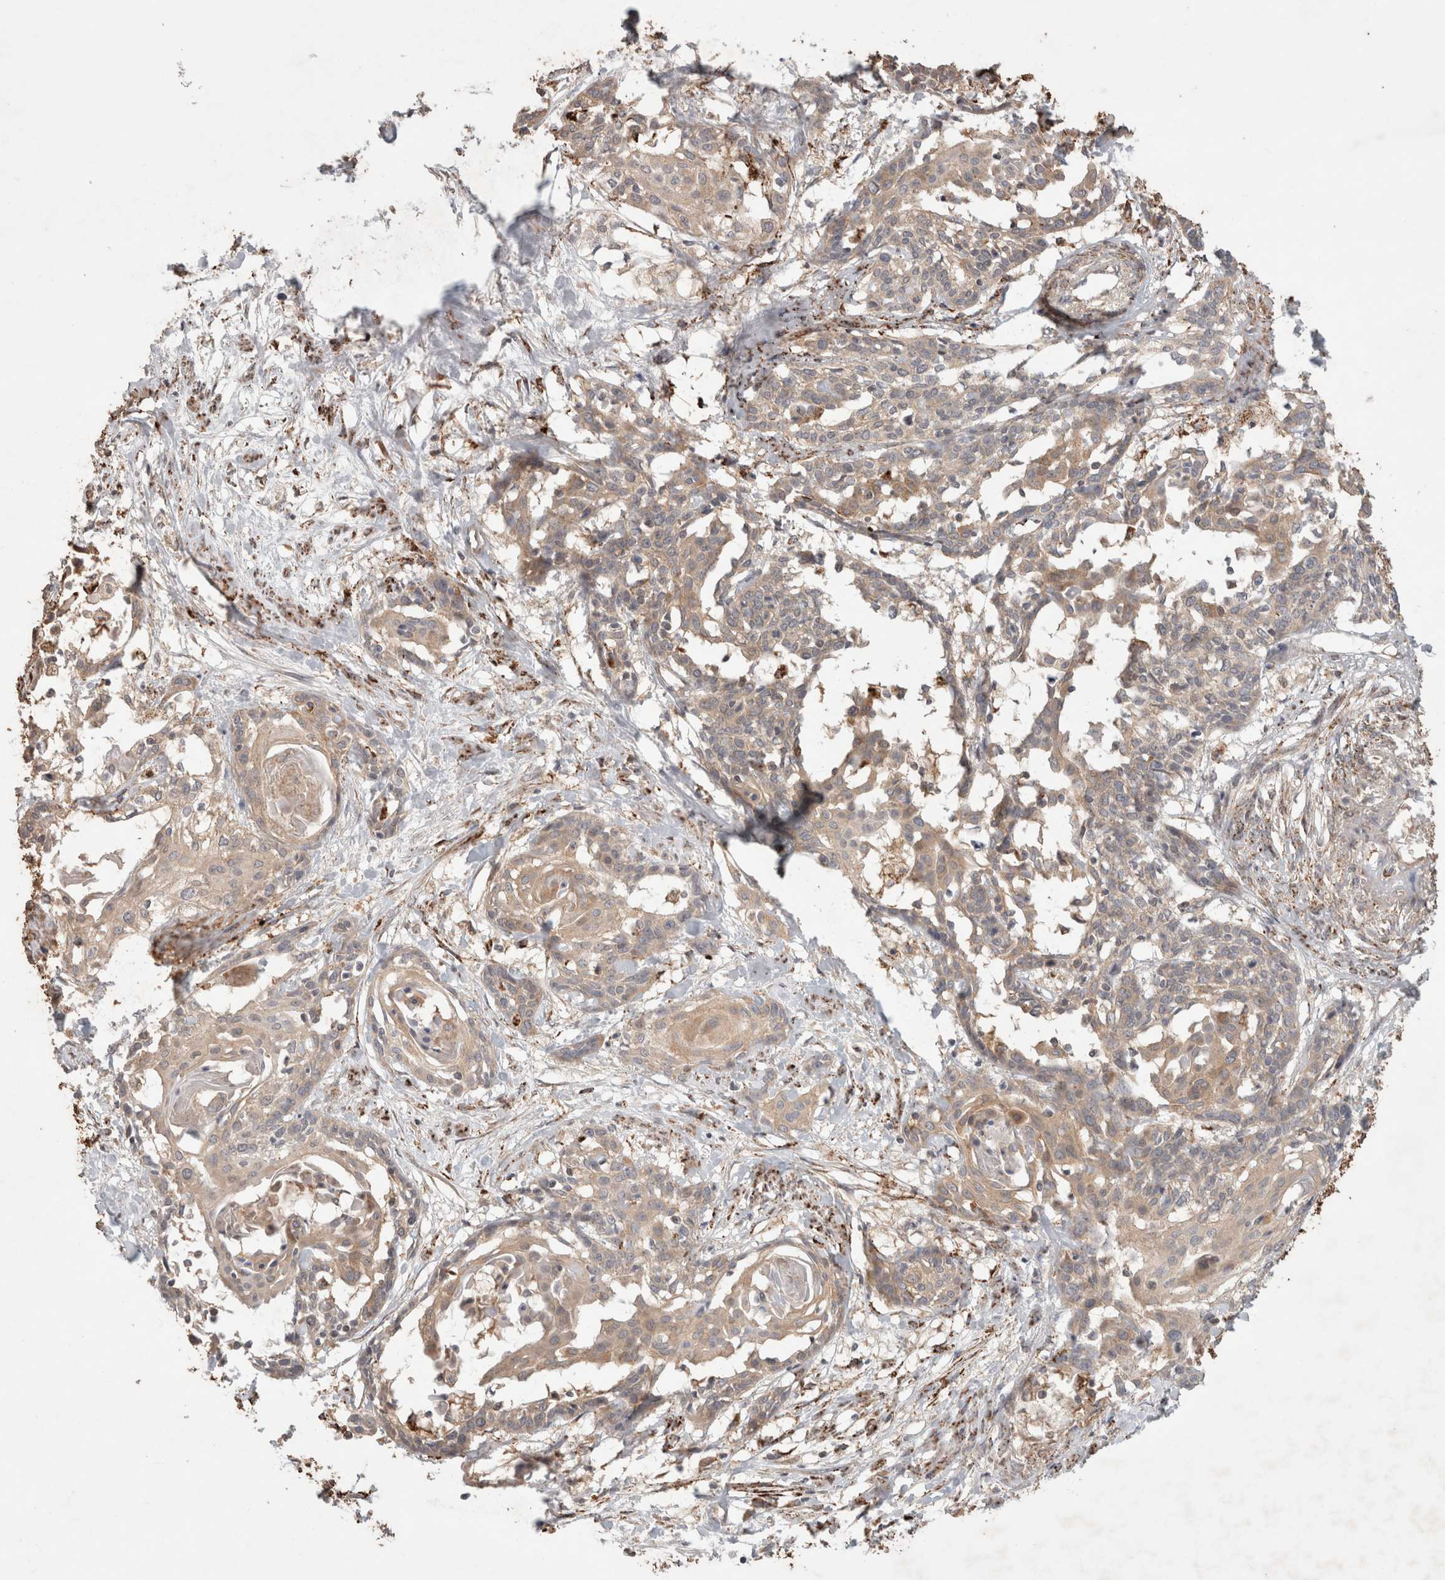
{"staining": {"intensity": "weak", "quantity": ">75%", "location": "cytoplasmic/membranous"}, "tissue": "cervical cancer", "cell_type": "Tumor cells", "image_type": "cancer", "snomed": [{"axis": "morphology", "description": "Squamous cell carcinoma, NOS"}, {"axis": "topography", "description": "Cervix"}], "caption": "An immunohistochemistry (IHC) histopathology image of tumor tissue is shown. Protein staining in brown shows weak cytoplasmic/membranous positivity in cervical cancer within tumor cells.", "gene": "HROB", "patient": {"sex": "female", "age": 57}}